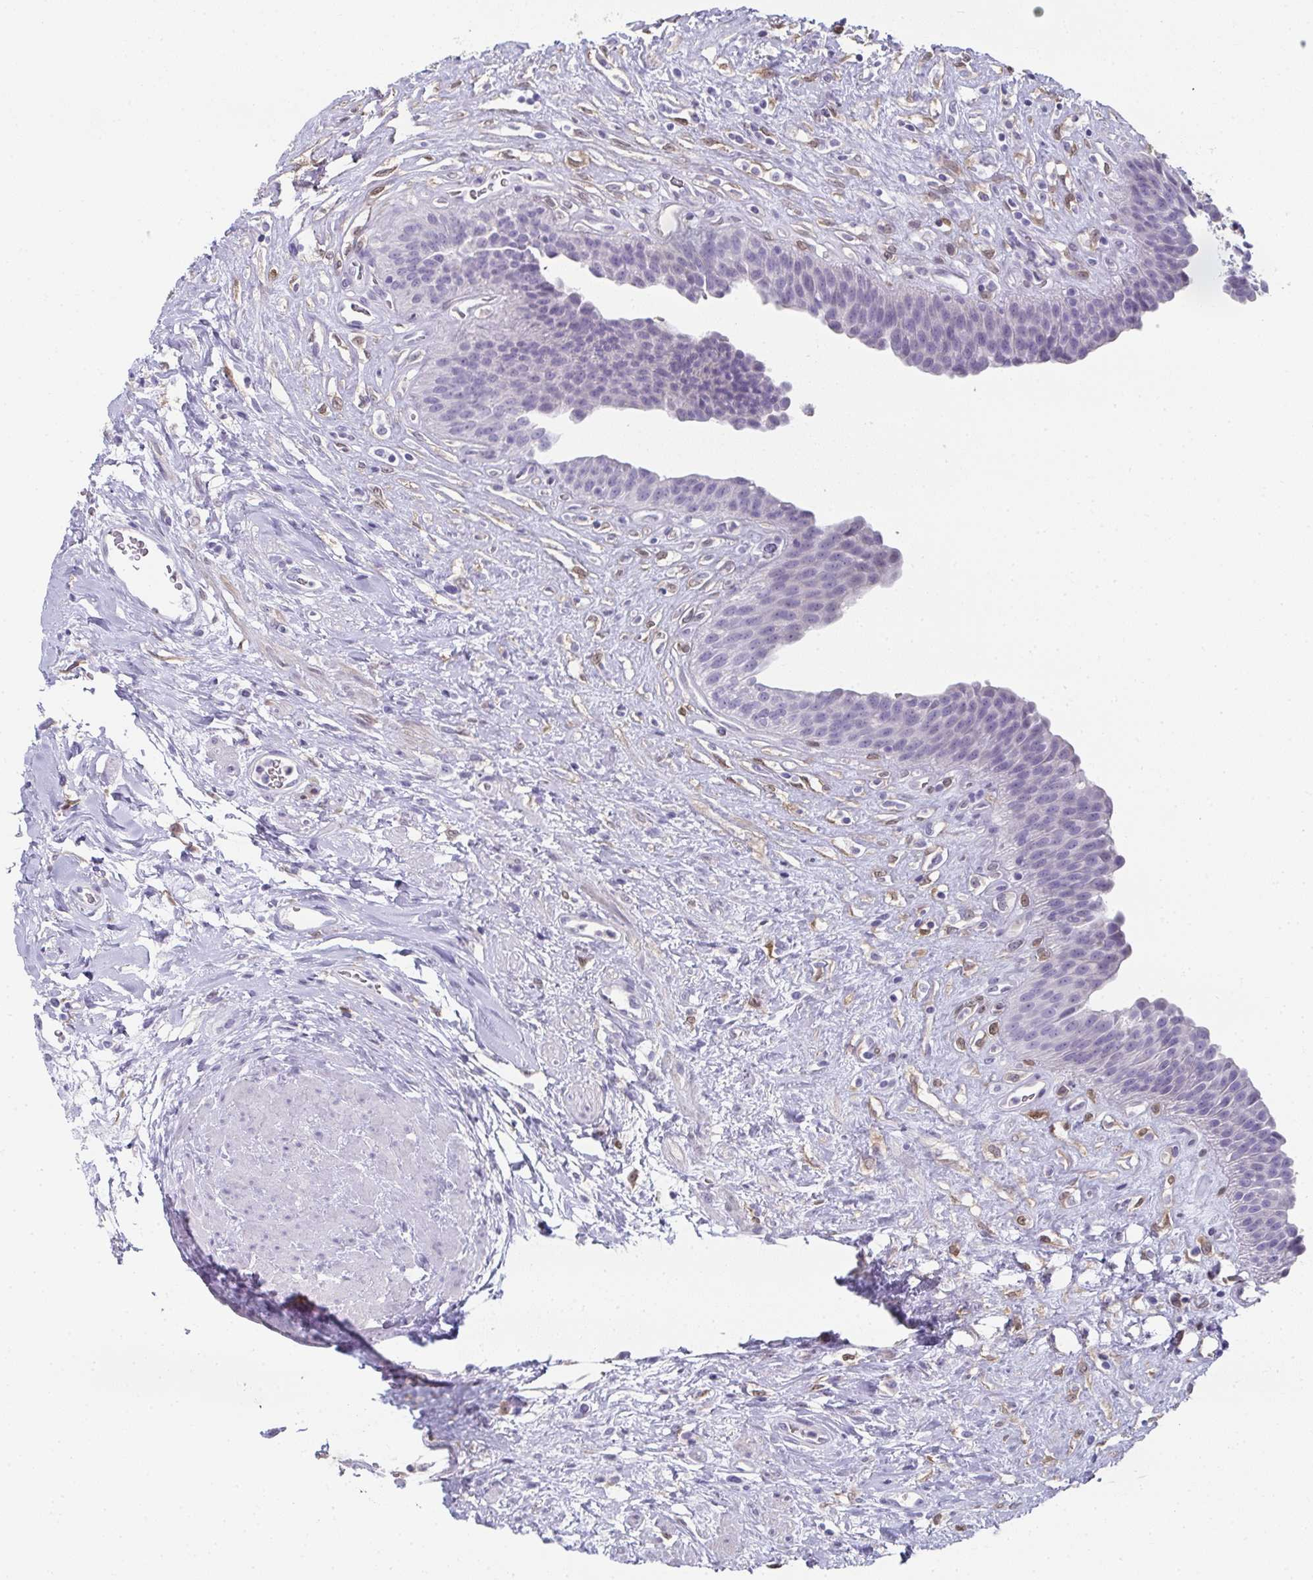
{"staining": {"intensity": "negative", "quantity": "none", "location": "none"}, "tissue": "urinary bladder", "cell_type": "Urothelial cells", "image_type": "normal", "snomed": [{"axis": "morphology", "description": "Normal tissue, NOS"}, {"axis": "topography", "description": "Urinary bladder"}], "caption": "Immunohistochemistry photomicrograph of benign urinary bladder: urinary bladder stained with DAB reveals no significant protein positivity in urothelial cells. (Stains: DAB IHC with hematoxylin counter stain, Microscopy: brightfield microscopy at high magnification).", "gene": "RBP1", "patient": {"sex": "female", "age": 56}}